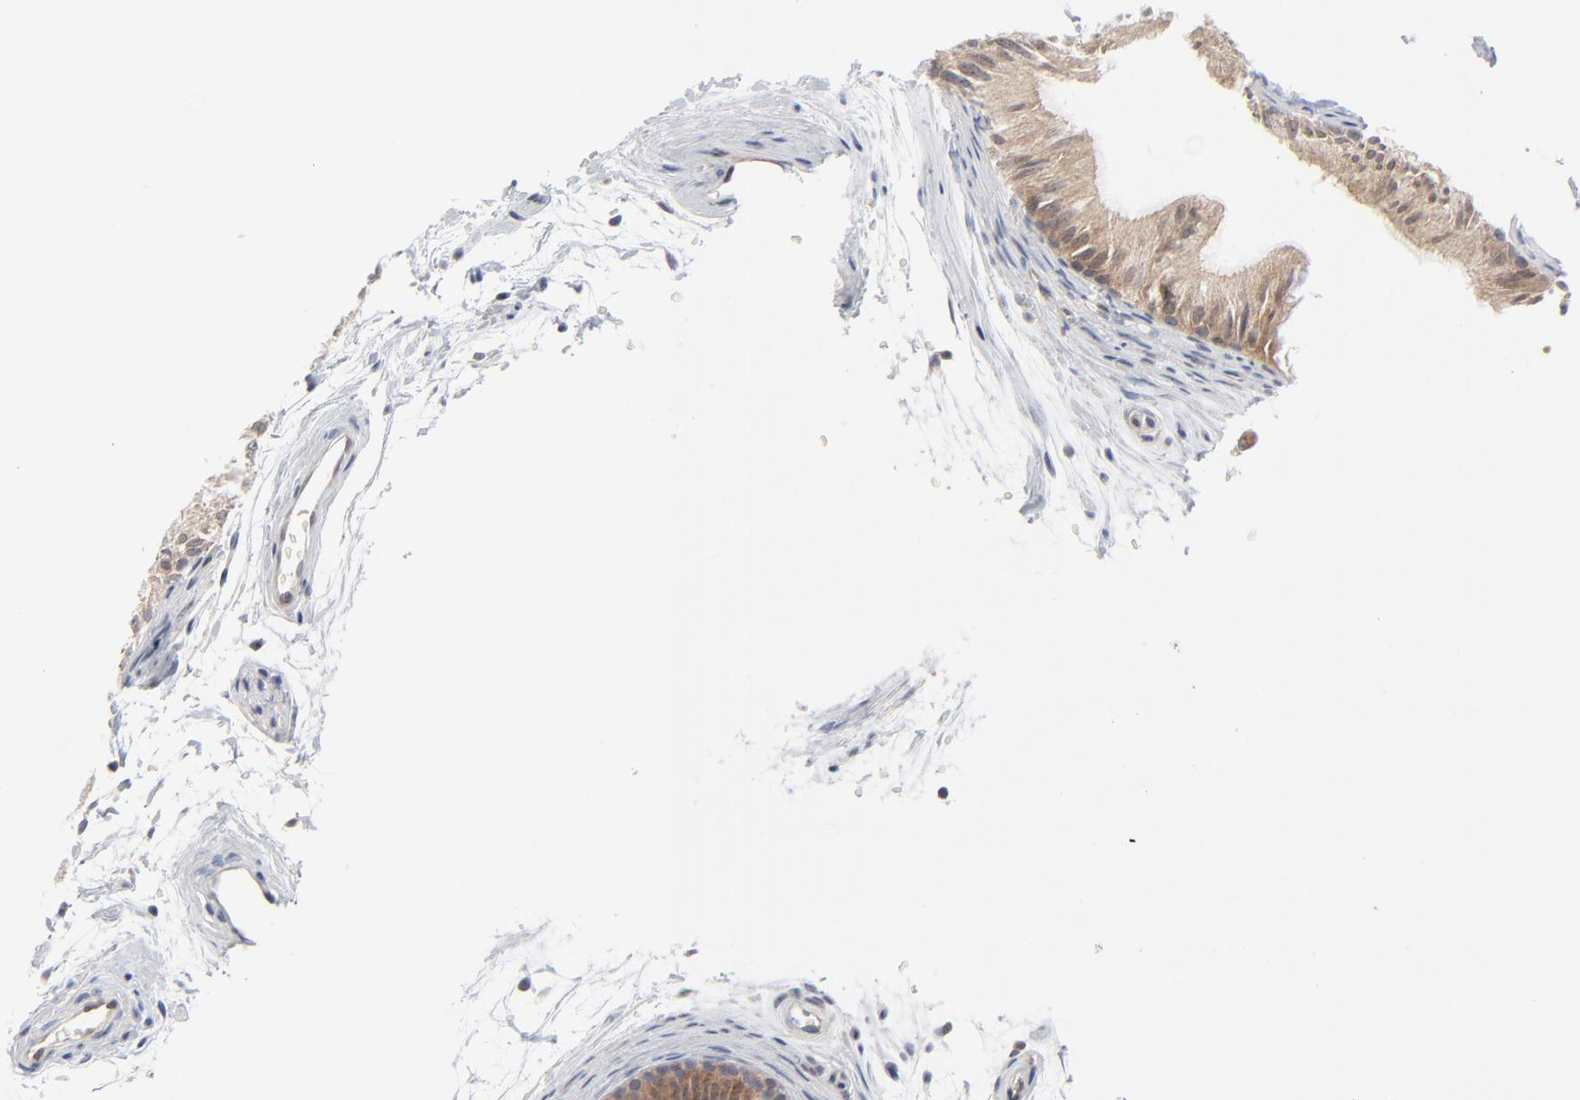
{"staining": {"intensity": "weak", "quantity": ">75%", "location": "cytoplasmic/membranous"}, "tissue": "epididymis", "cell_type": "Glandular cells", "image_type": "normal", "snomed": [{"axis": "morphology", "description": "Normal tissue, NOS"}, {"axis": "topography", "description": "Testis"}, {"axis": "topography", "description": "Epididymis"}], "caption": "A brown stain labels weak cytoplasmic/membranous positivity of a protein in glandular cells of normal human epididymis.", "gene": "RPS6KB1", "patient": {"sex": "male", "age": 36}}